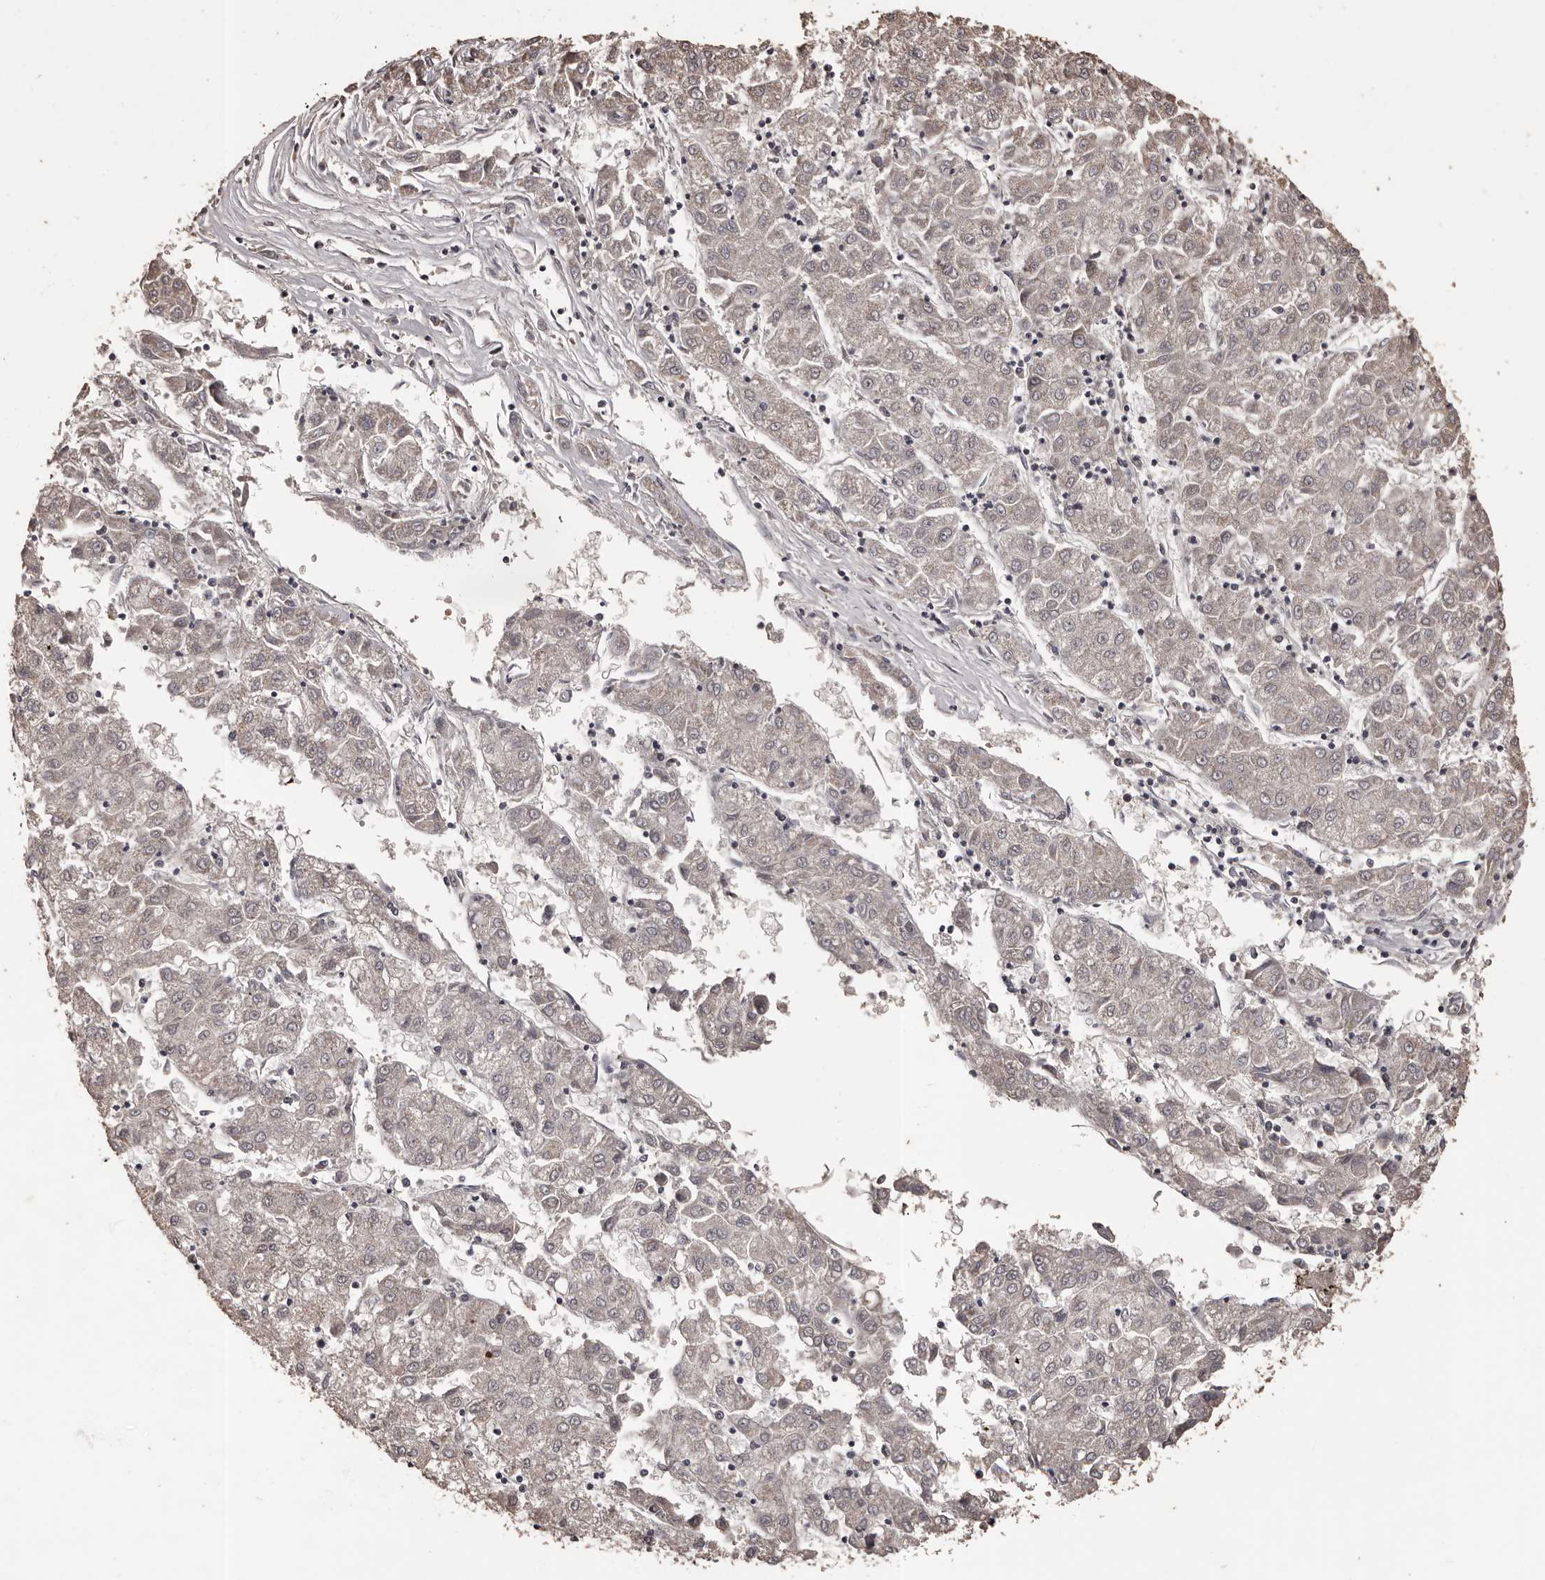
{"staining": {"intensity": "weak", "quantity": "<25%", "location": "cytoplasmic/membranous"}, "tissue": "liver cancer", "cell_type": "Tumor cells", "image_type": "cancer", "snomed": [{"axis": "morphology", "description": "Carcinoma, Hepatocellular, NOS"}, {"axis": "topography", "description": "Liver"}], "caption": "This photomicrograph is of liver cancer stained with immunohistochemistry to label a protein in brown with the nuclei are counter-stained blue. There is no staining in tumor cells.", "gene": "NAV1", "patient": {"sex": "male", "age": 72}}